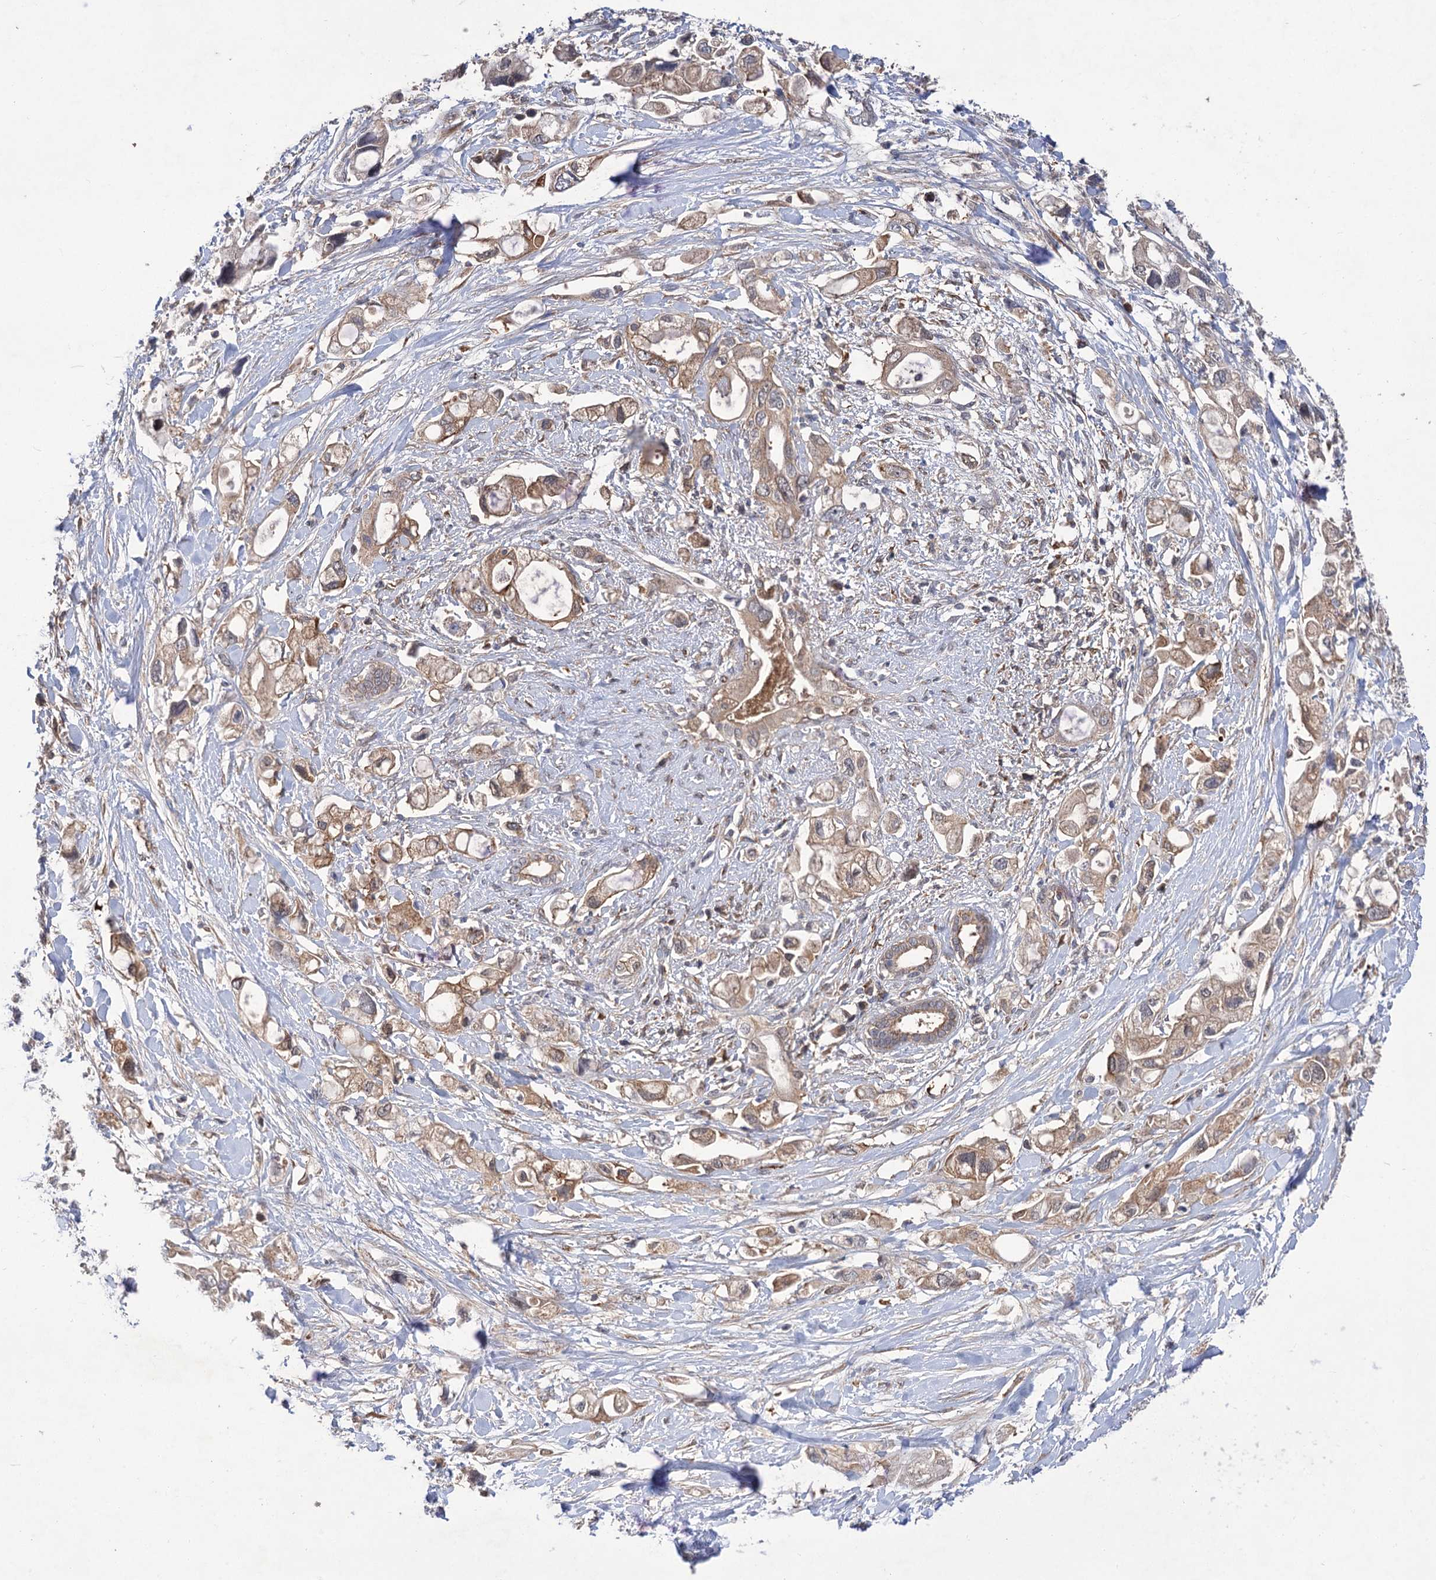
{"staining": {"intensity": "weak", "quantity": ">75%", "location": "cytoplasmic/membranous"}, "tissue": "pancreatic cancer", "cell_type": "Tumor cells", "image_type": "cancer", "snomed": [{"axis": "morphology", "description": "Adenocarcinoma, NOS"}, {"axis": "topography", "description": "Pancreas"}], "caption": "Pancreatic cancer (adenocarcinoma) was stained to show a protein in brown. There is low levels of weak cytoplasmic/membranous expression in about >75% of tumor cells.", "gene": "FBXW8", "patient": {"sex": "female", "age": 56}}